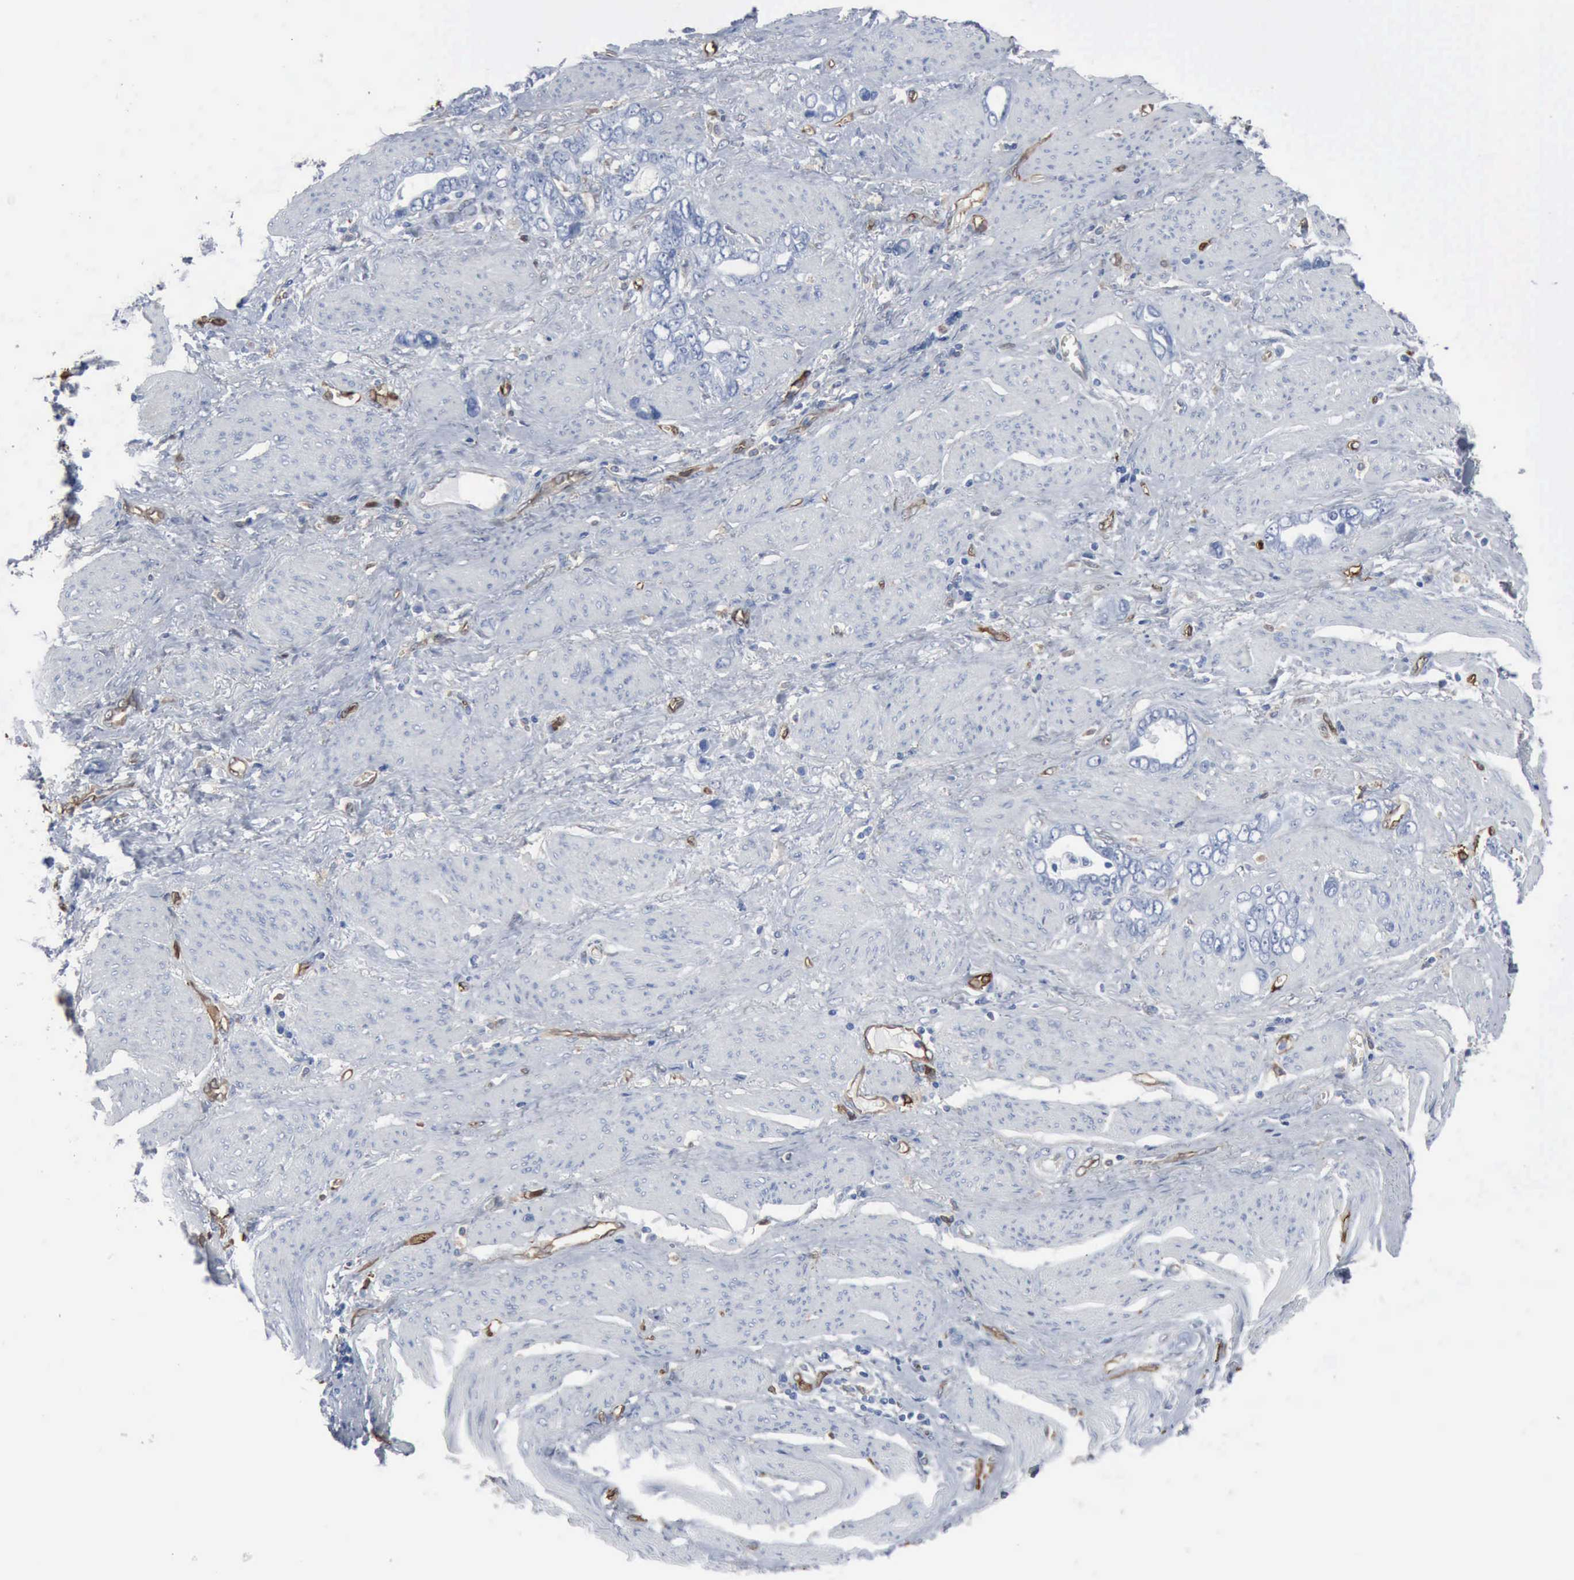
{"staining": {"intensity": "negative", "quantity": "none", "location": "none"}, "tissue": "stomach cancer", "cell_type": "Tumor cells", "image_type": "cancer", "snomed": [{"axis": "morphology", "description": "Adenocarcinoma, NOS"}, {"axis": "topography", "description": "Stomach"}], "caption": "DAB (3,3'-diaminobenzidine) immunohistochemical staining of human stomach cancer shows no significant staining in tumor cells. The staining was performed using DAB (3,3'-diaminobenzidine) to visualize the protein expression in brown, while the nuclei were stained in blue with hematoxylin (Magnification: 20x).", "gene": "FSCN1", "patient": {"sex": "male", "age": 78}}